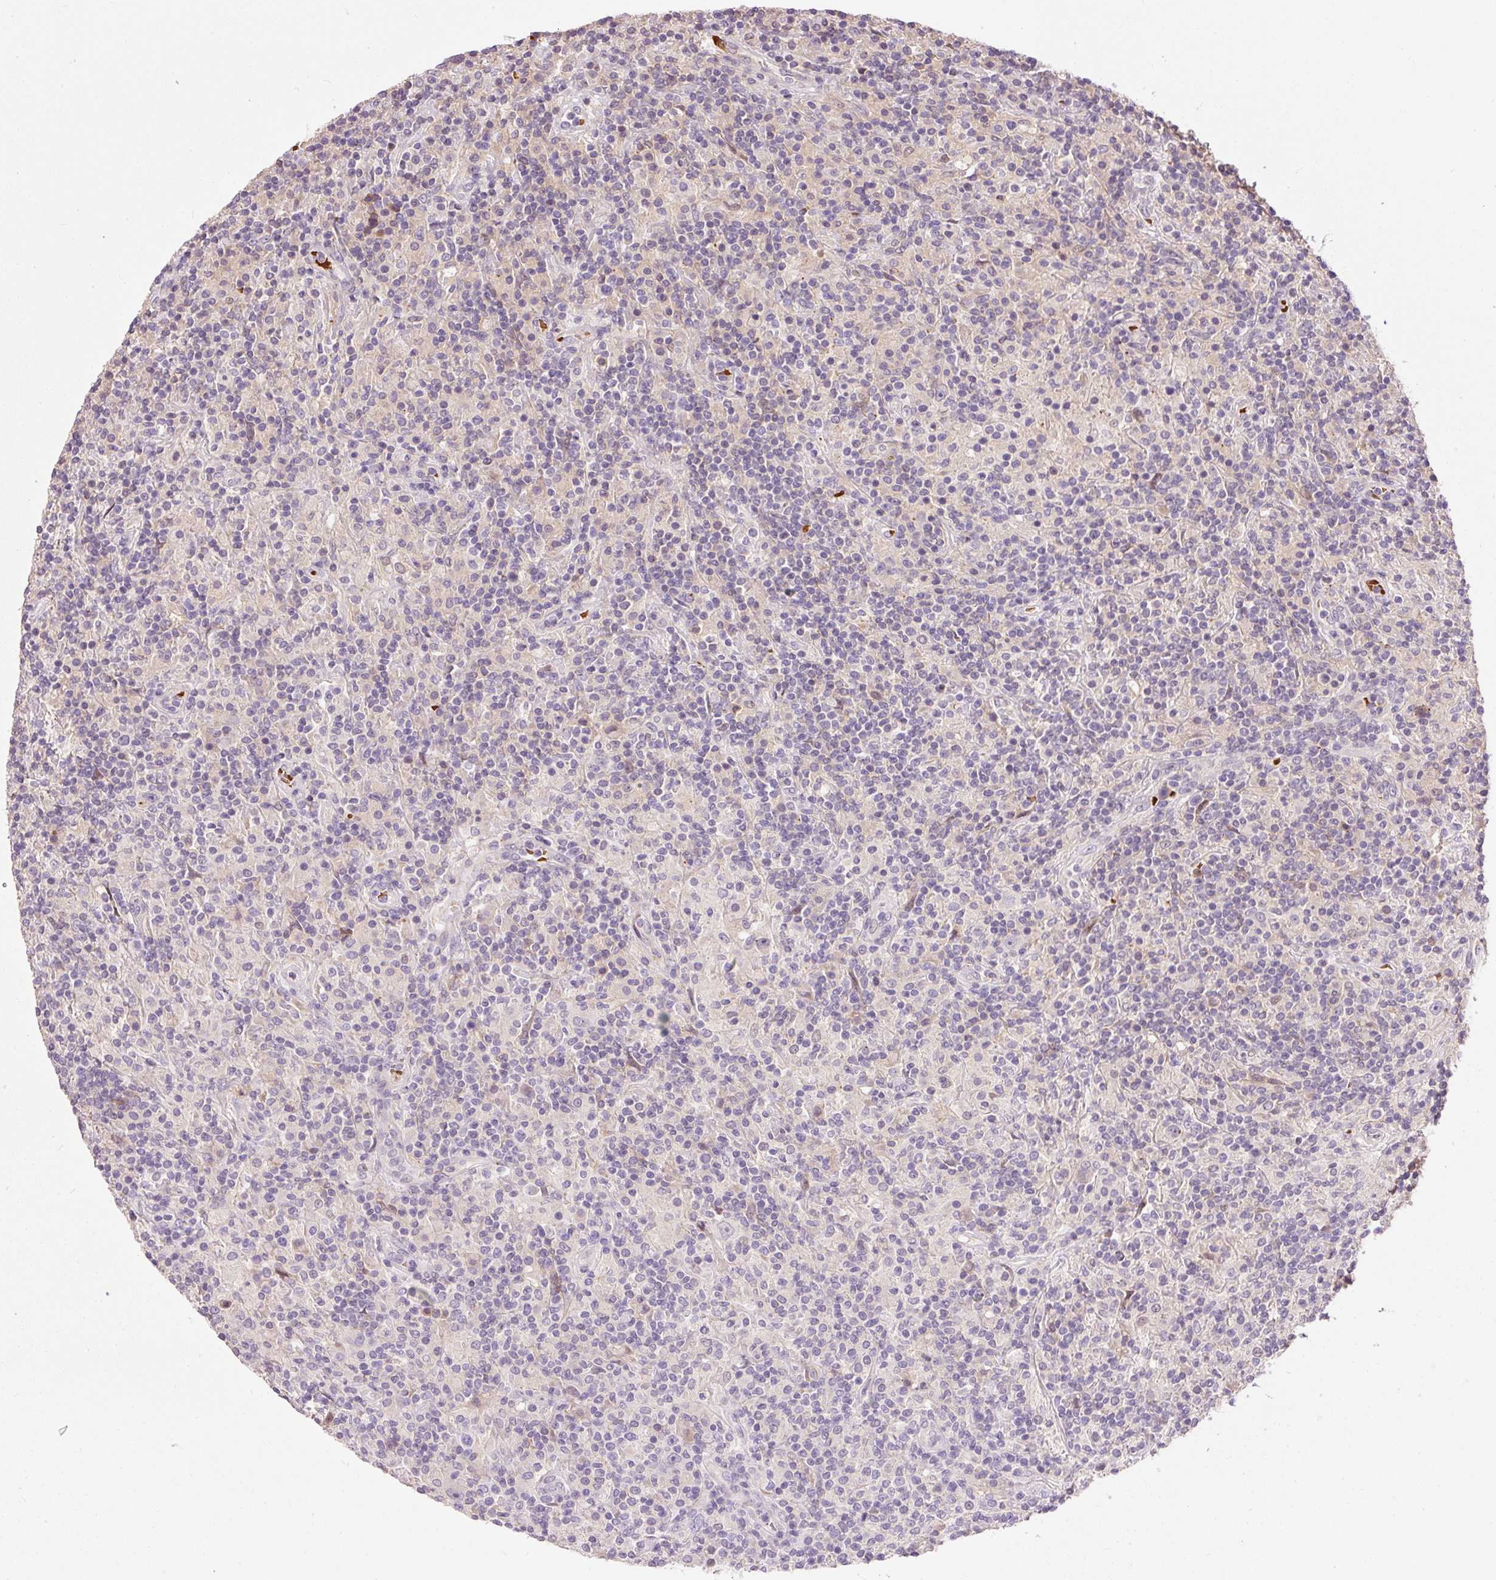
{"staining": {"intensity": "negative", "quantity": "none", "location": "none"}, "tissue": "lymphoma", "cell_type": "Tumor cells", "image_type": "cancer", "snomed": [{"axis": "morphology", "description": "Hodgkin's disease, NOS"}, {"axis": "topography", "description": "Lymph node"}], "caption": "IHC histopathology image of human lymphoma stained for a protein (brown), which shows no staining in tumor cells. The staining was performed using DAB (3,3'-diaminobenzidine) to visualize the protein expression in brown, while the nuclei were stained in blue with hematoxylin (Magnification: 20x).", "gene": "CMTM8", "patient": {"sex": "male", "age": 70}}